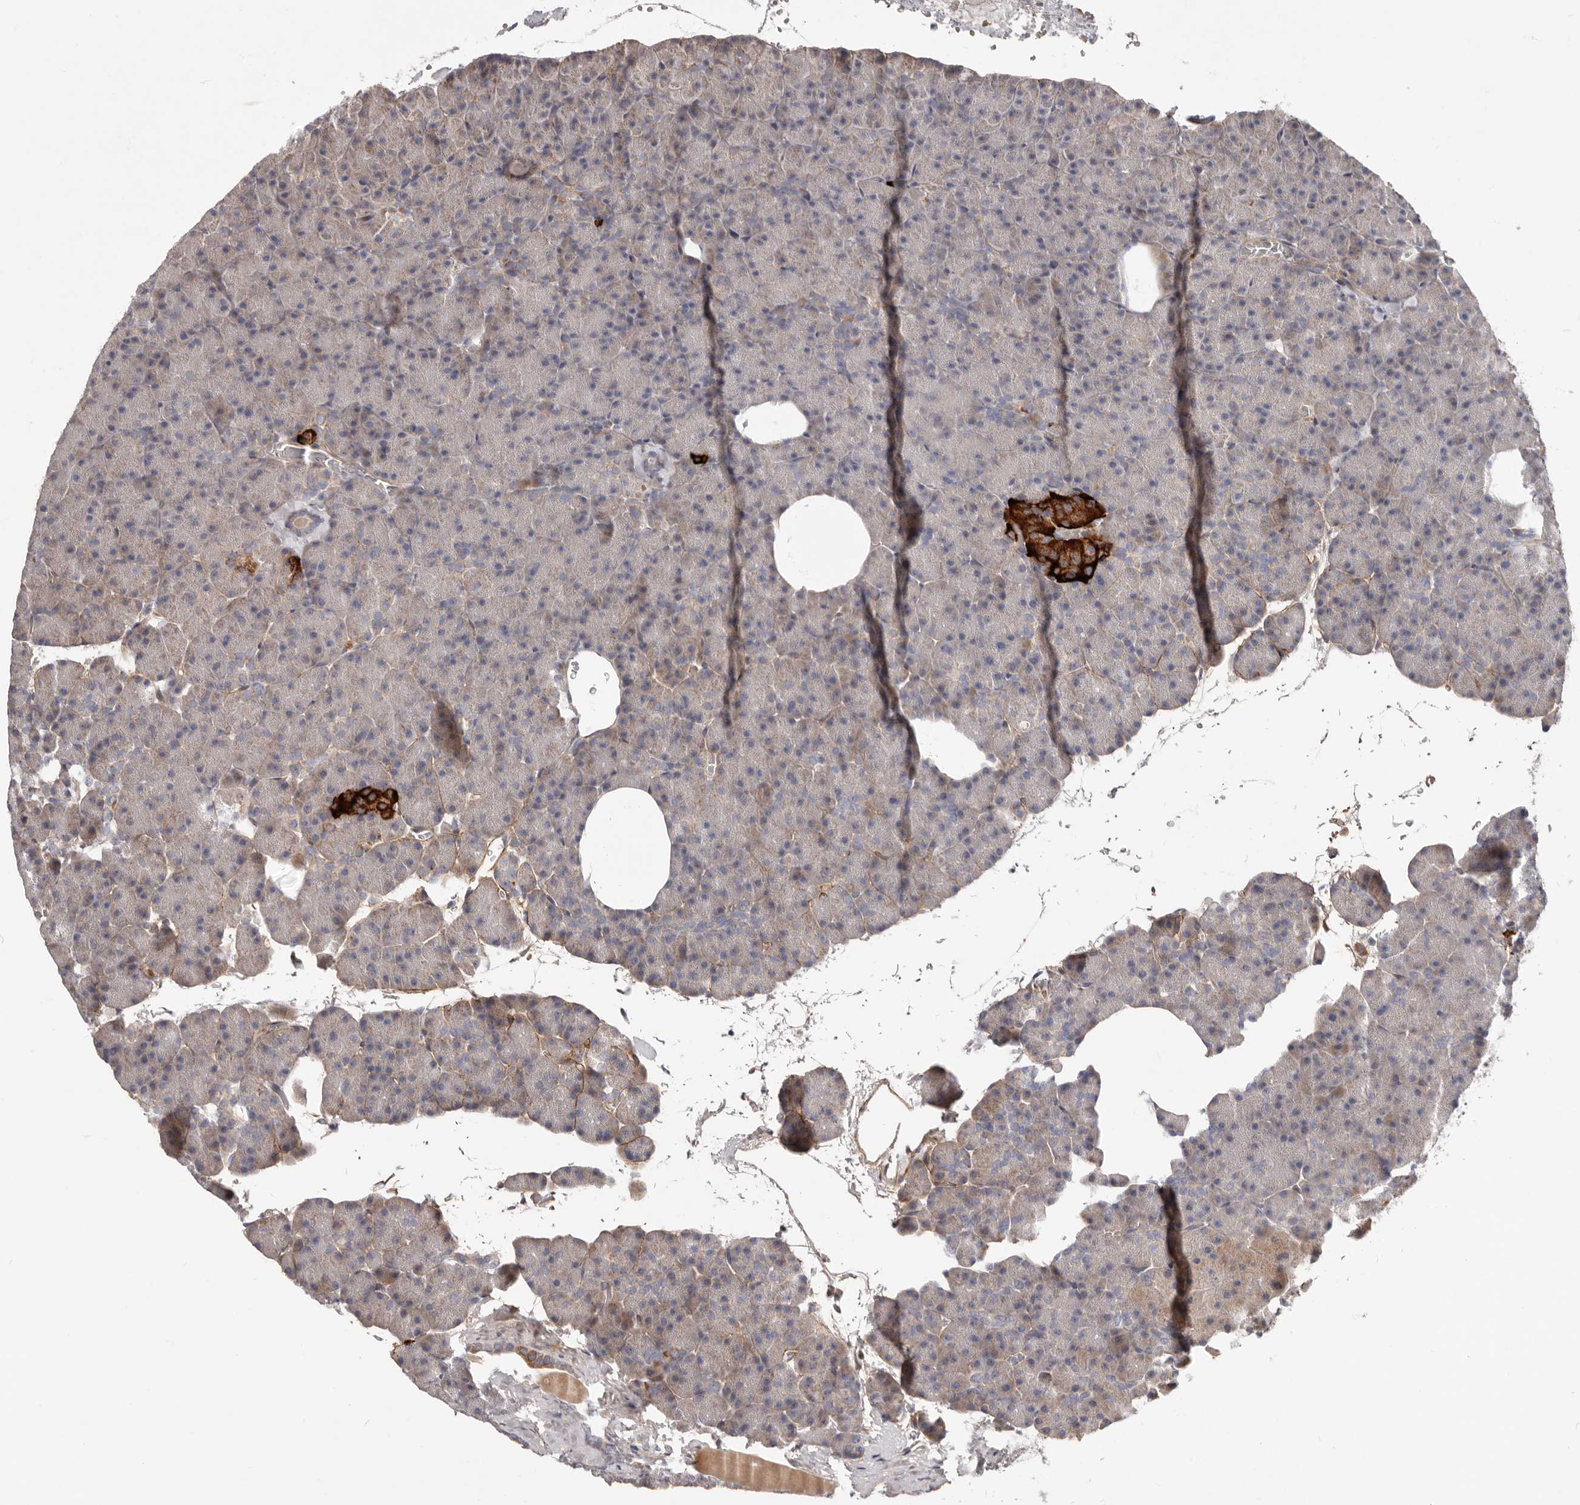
{"staining": {"intensity": "moderate", "quantity": "<25%", "location": "cytoplasmic/membranous"}, "tissue": "pancreas", "cell_type": "Exocrine glandular cells", "image_type": "normal", "snomed": [{"axis": "morphology", "description": "Normal tissue, NOS"}, {"axis": "morphology", "description": "Carcinoid, malignant, NOS"}, {"axis": "topography", "description": "Pancreas"}], "caption": "Pancreas was stained to show a protein in brown. There is low levels of moderate cytoplasmic/membranous expression in about <25% of exocrine glandular cells. (IHC, brightfield microscopy, high magnification).", "gene": "MRPS10", "patient": {"sex": "female", "age": 35}}